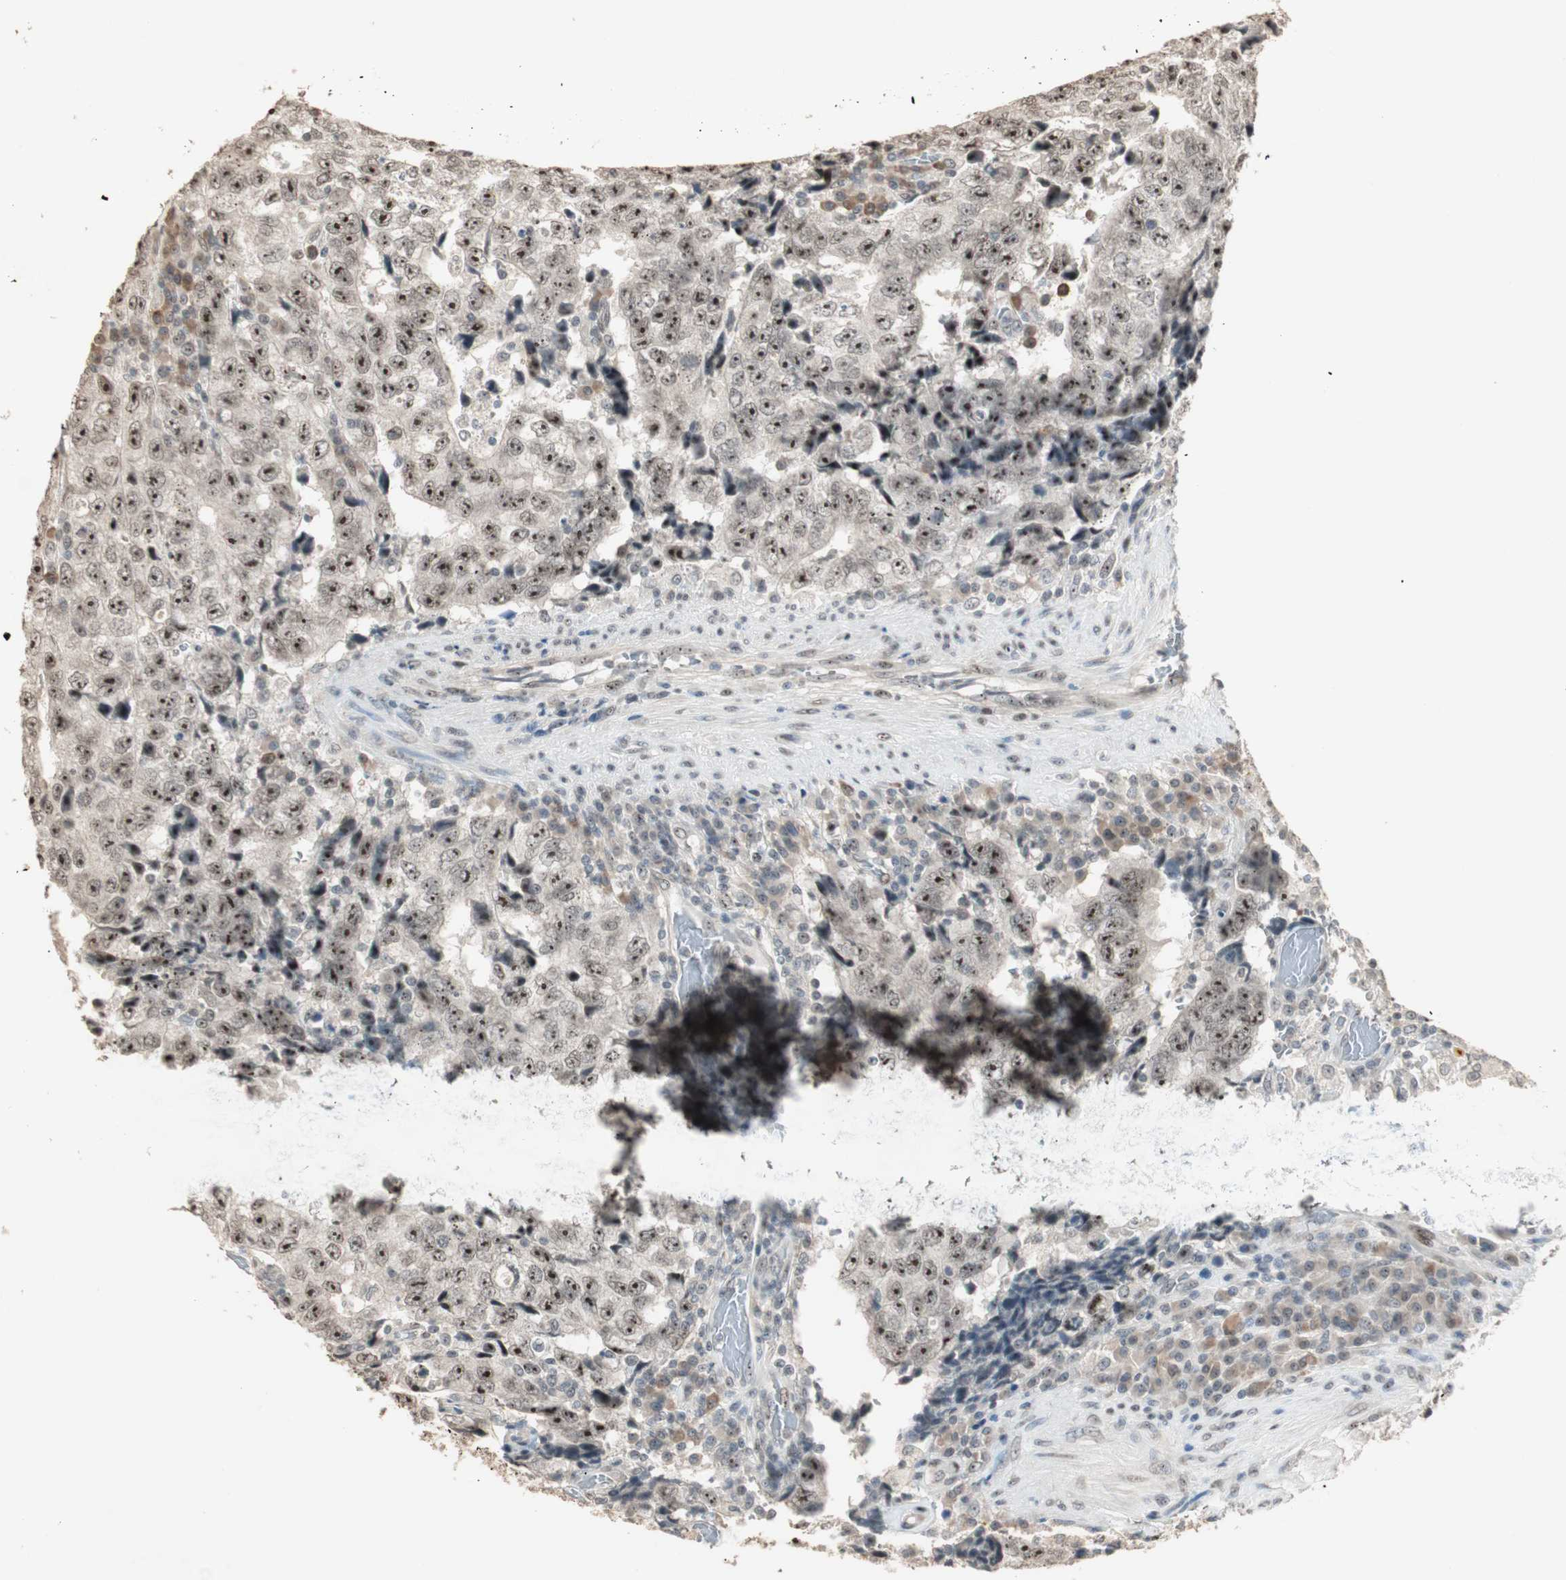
{"staining": {"intensity": "strong", "quantity": ">75%", "location": "nuclear"}, "tissue": "testis cancer", "cell_type": "Tumor cells", "image_type": "cancer", "snomed": [{"axis": "morphology", "description": "Necrosis, NOS"}, {"axis": "morphology", "description": "Carcinoma, Embryonal, NOS"}, {"axis": "topography", "description": "Testis"}], "caption": "This is a micrograph of immunohistochemistry (IHC) staining of embryonal carcinoma (testis), which shows strong expression in the nuclear of tumor cells.", "gene": "ETV4", "patient": {"sex": "male", "age": 19}}